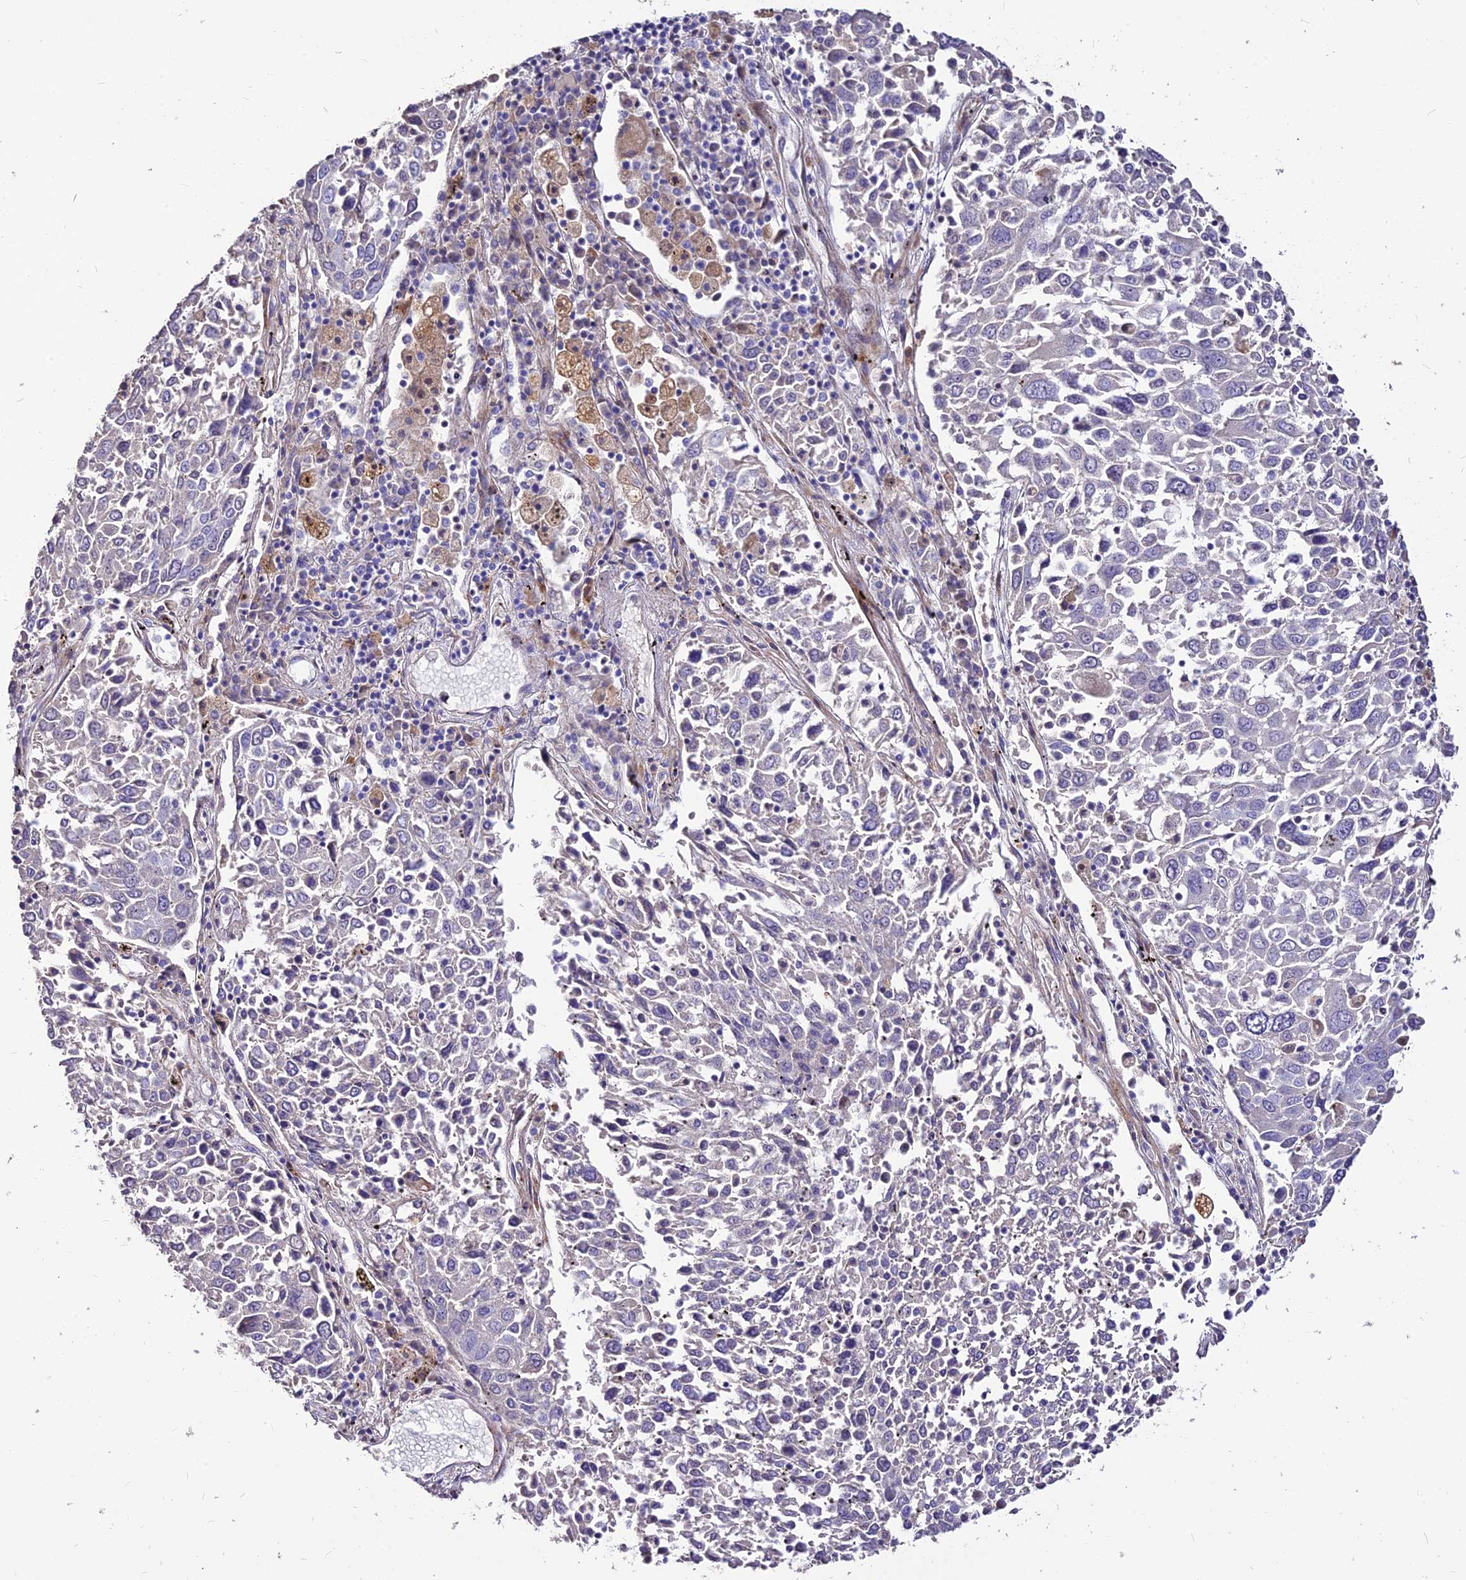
{"staining": {"intensity": "negative", "quantity": "none", "location": "none"}, "tissue": "lung cancer", "cell_type": "Tumor cells", "image_type": "cancer", "snomed": [{"axis": "morphology", "description": "Squamous cell carcinoma, NOS"}, {"axis": "topography", "description": "Lung"}], "caption": "Tumor cells show no significant staining in lung cancer.", "gene": "RIMOC1", "patient": {"sex": "male", "age": 65}}